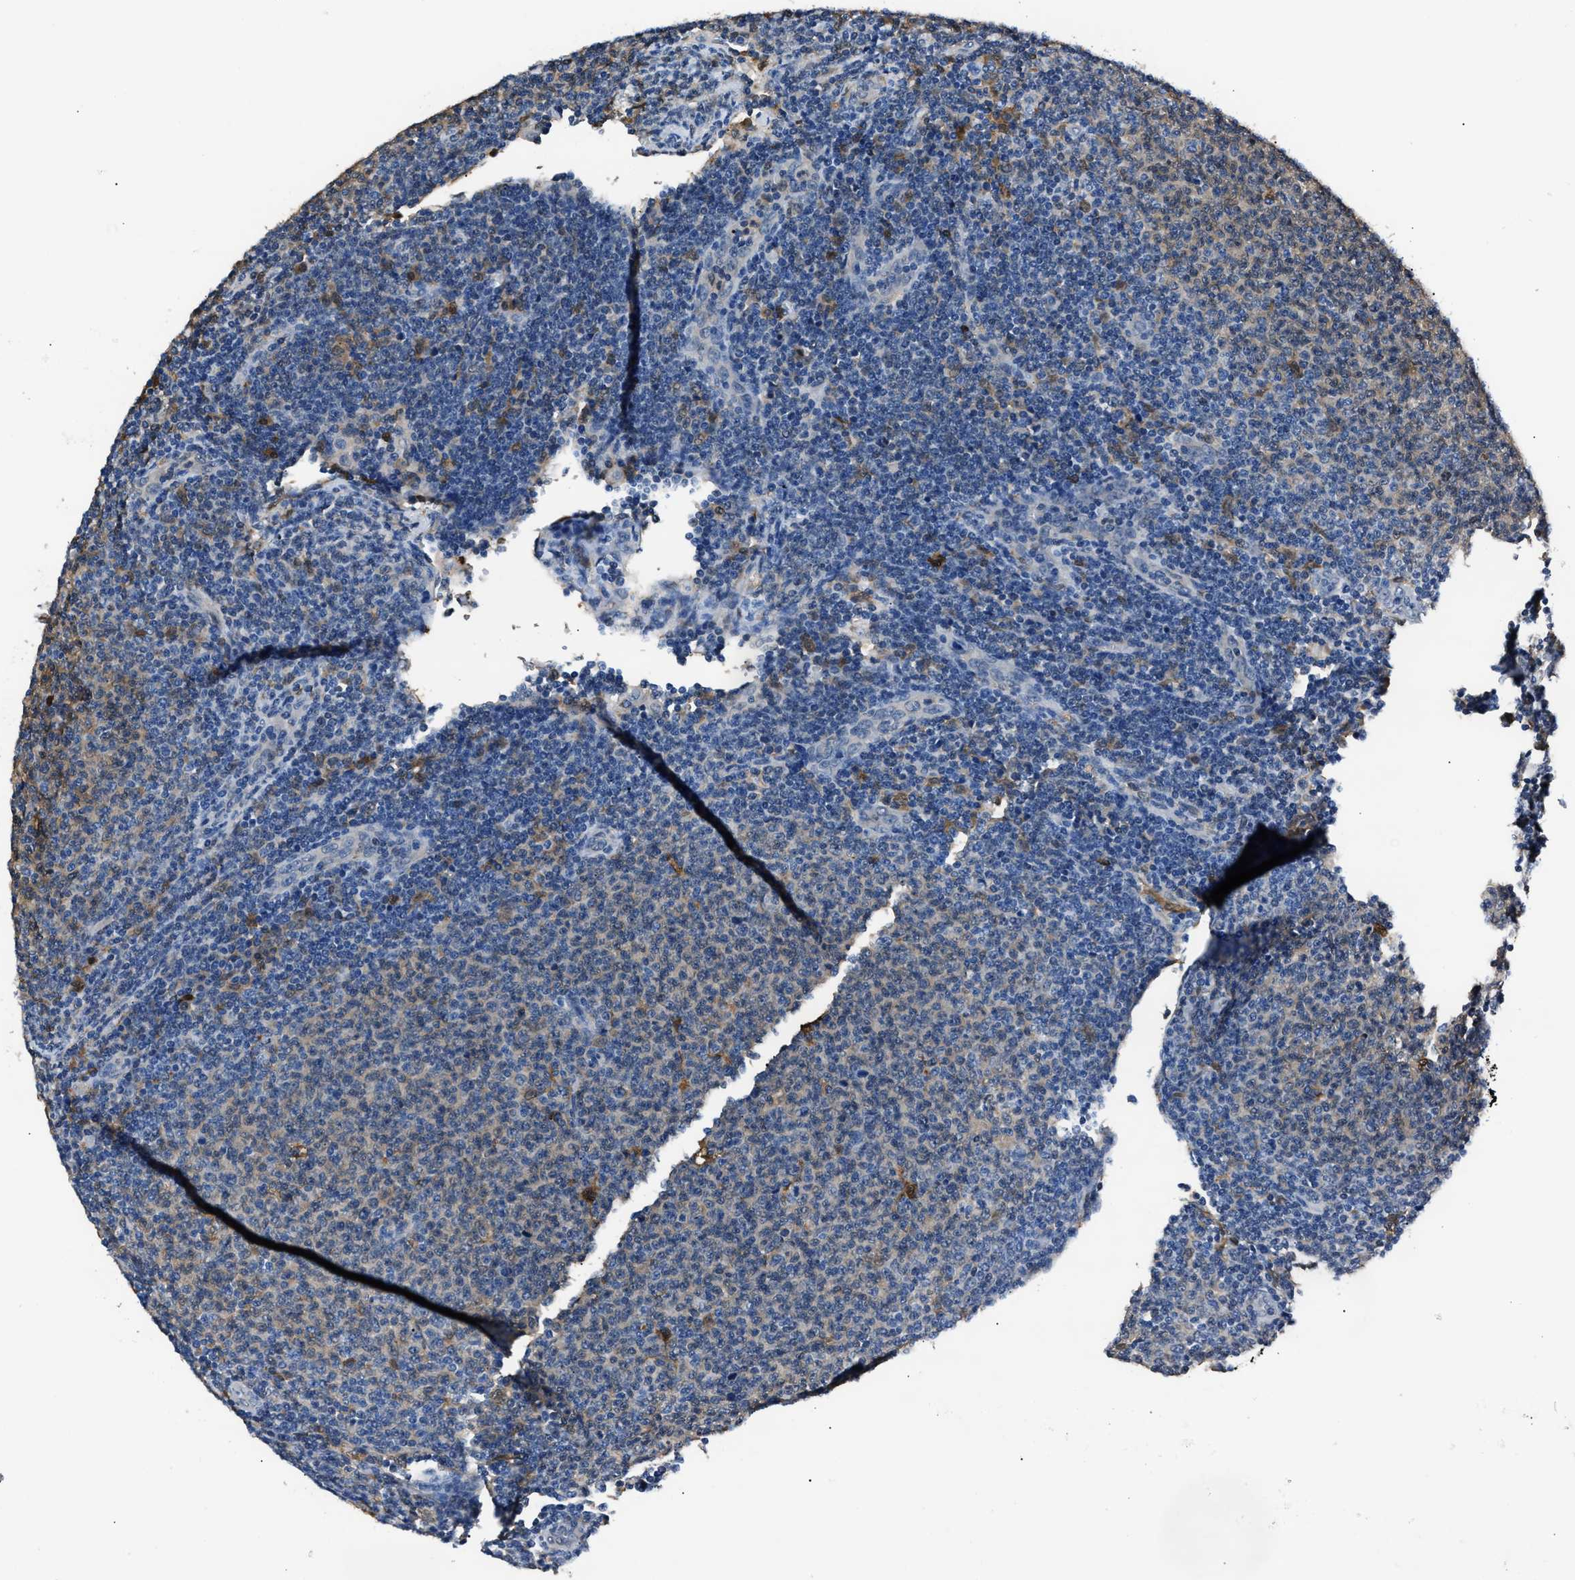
{"staining": {"intensity": "weak", "quantity": "25%-75%", "location": "cytoplasmic/membranous"}, "tissue": "lymphoma", "cell_type": "Tumor cells", "image_type": "cancer", "snomed": [{"axis": "morphology", "description": "Malignant lymphoma, non-Hodgkin's type, Low grade"}, {"axis": "topography", "description": "Lymph node"}], "caption": "Immunohistochemical staining of lymphoma displays low levels of weak cytoplasmic/membranous positivity in approximately 25%-75% of tumor cells. (Stains: DAB (3,3'-diaminobenzidine) in brown, nuclei in blue, Microscopy: brightfield microscopy at high magnification).", "gene": "GSTP1", "patient": {"sex": "male", "age": 66}}